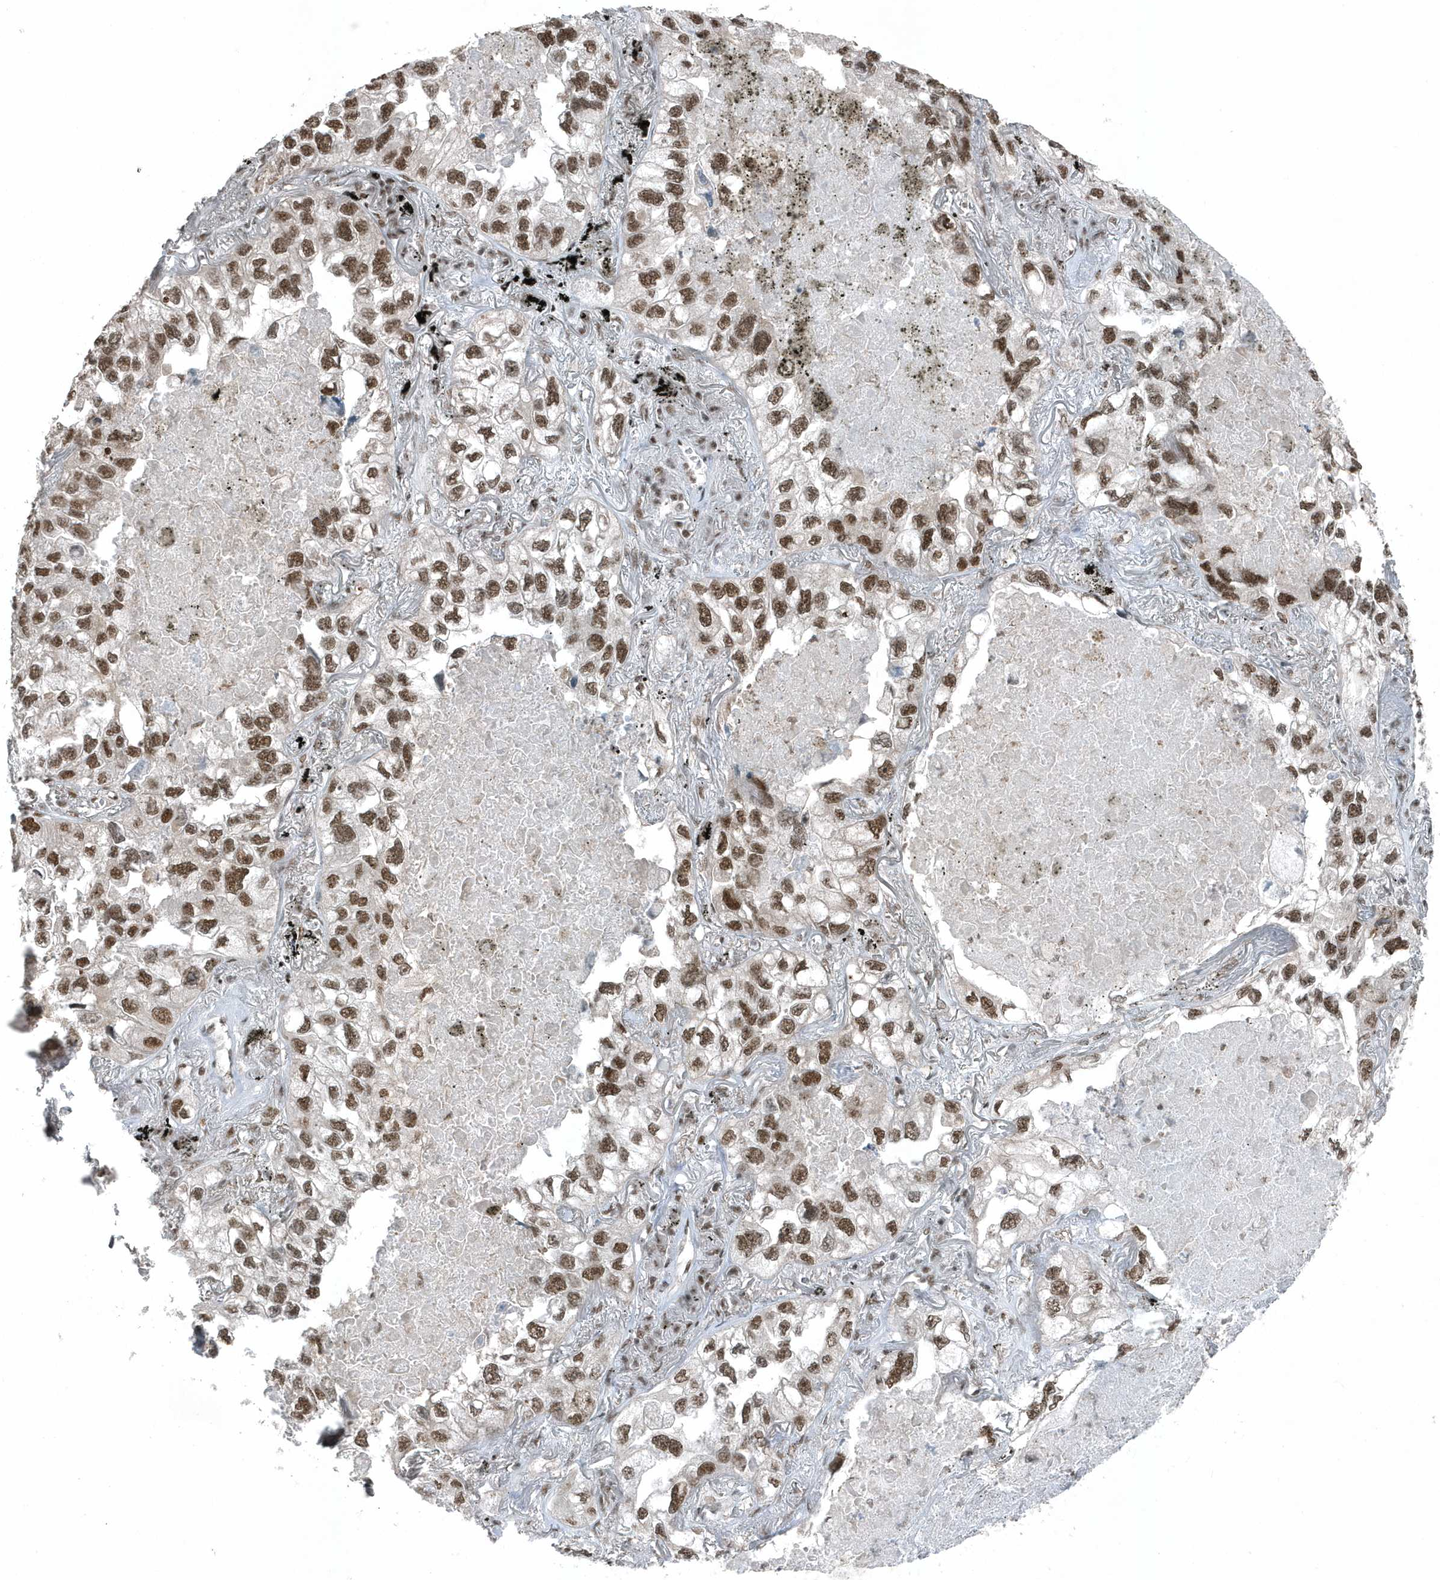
{"staining": {"intensity": "moderate", "quantity": "<25%", "location": "nuclear"}, "tissue": "lung cancer", "cell_type": "Tumor cells", "image_type": "cancer", "snomed": [{"axis": "morphology", "description": "Adenocarcinoma, NOS"}, {"axis": "topography", "description": "Lung"}], "caption": "Protein expression analysis of human lung adenocarcinoma reveals moderate nuclear positivity in approximately <25% of tumor cells.", "gene": "YTHDC1", "patient": {"sex": "male", "age": 65}}